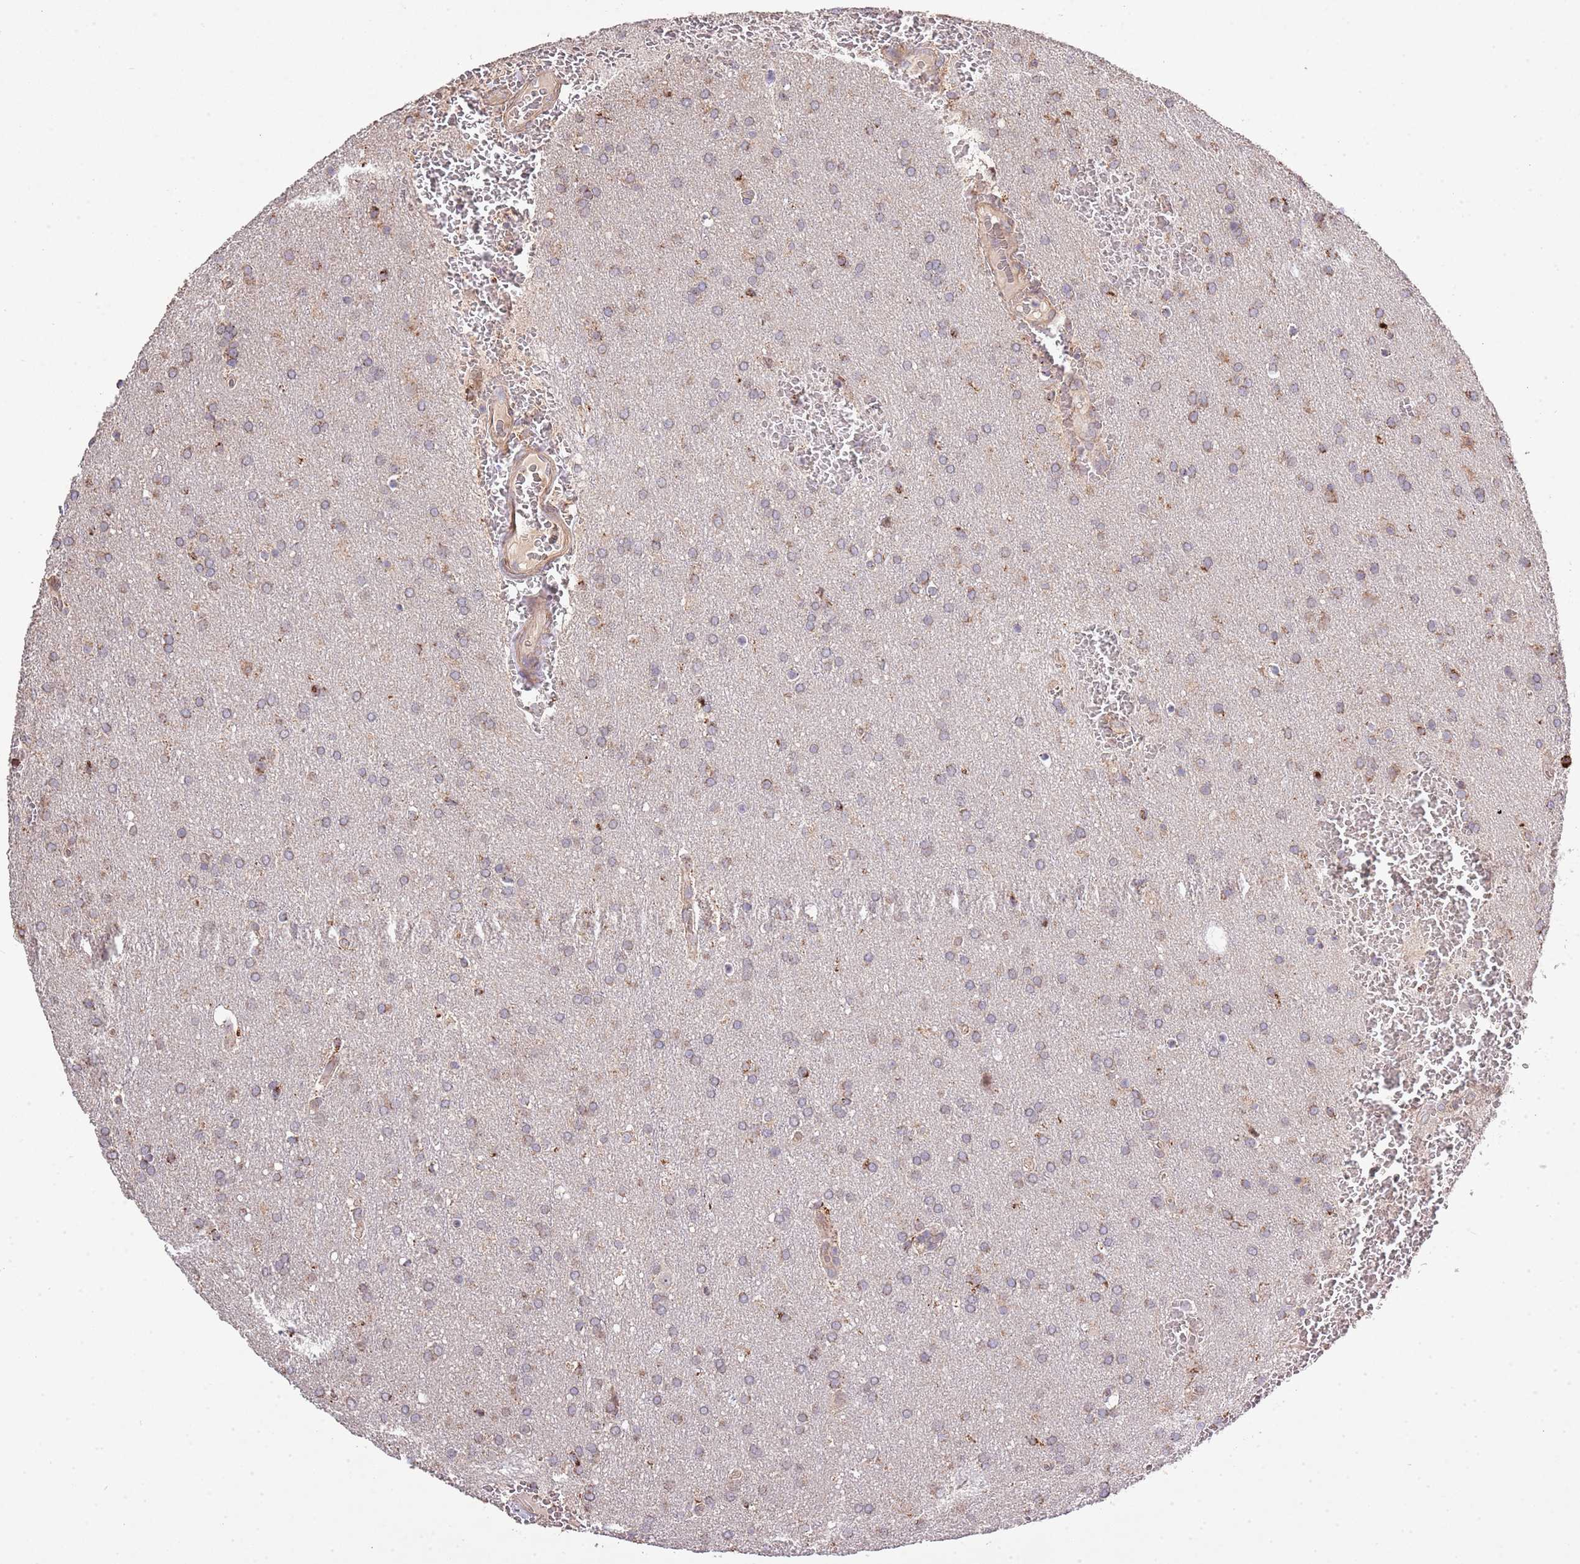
{"staining": {"intensity": "moderate", "quantity": "25%-75%", "location": "cytoplasmic/membranous"}, "tissue": "glioma", "cell_type": "Tumor cells", "image_type": "cancer", "snomed": [{"axis": "morphology", "description": "Glioma, malignant, Low grade"}, {"axis": "topography", "description": "Brain"}], "caption": "Protein staining demonstrates moderate cytoplasmic/membranous staining in approximately 25%-75% of tumor cells in malignant low-grade glioma. The protein is shown in brown color, while the nuclei are stained blue.", "gene": "IVD", "patient": {"sex": "female", "age": 32}}